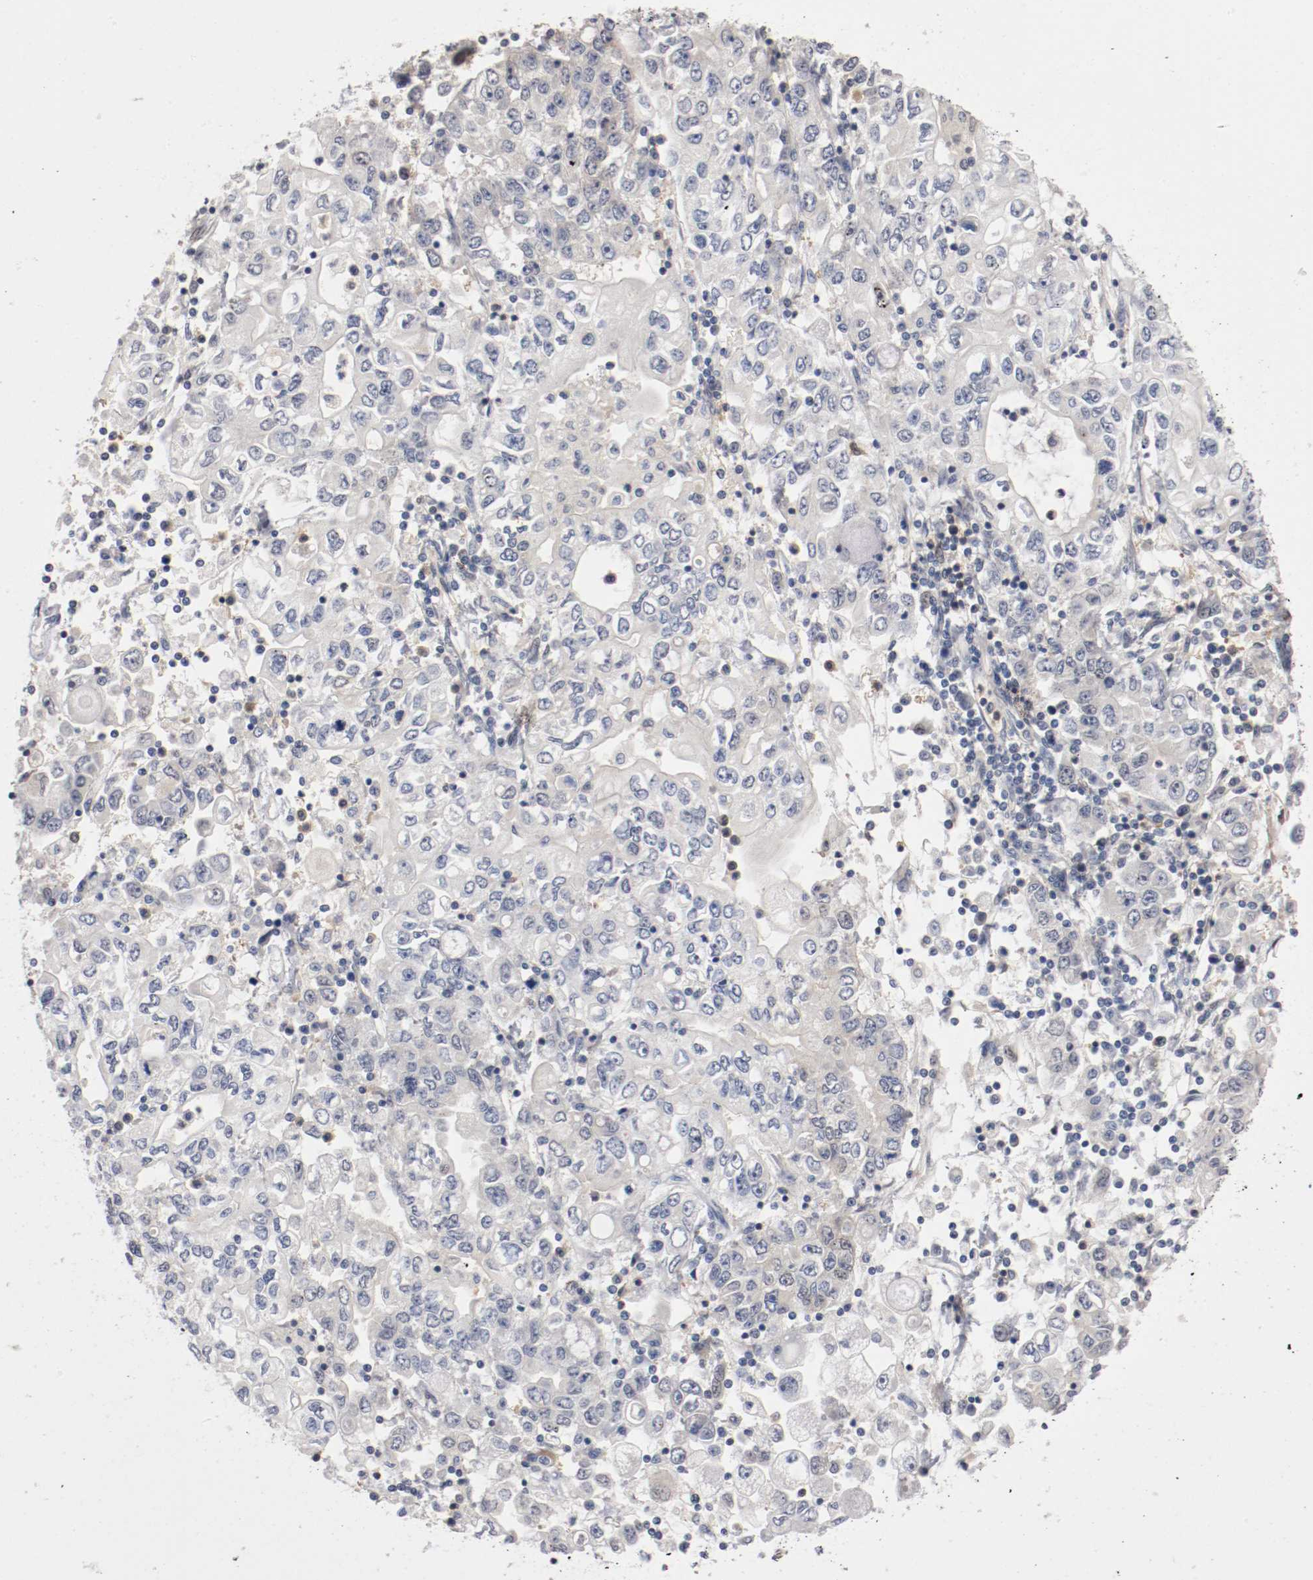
{"staining": {"intensity": "negative", "quantity": "none", "location": "none"}, "tissue": "stomach cancer", "cell_type": "Tumor cells", "image_type": "cancer", "snomed": [{"axis": "morphology", "description": "Adenocarcinoma, NOS"}, {"axis": "topography", "description": "Stomach, lower"}], "caption": "Tumor cells are negative for brown protein staining in adenocarcinoma (stomach). The staining is performed using DAB brown chromogen with nuclei counter-stained in using hematoxylin.", "gene": "RBM23", "patient": {"sex": "female", "age": 72}}